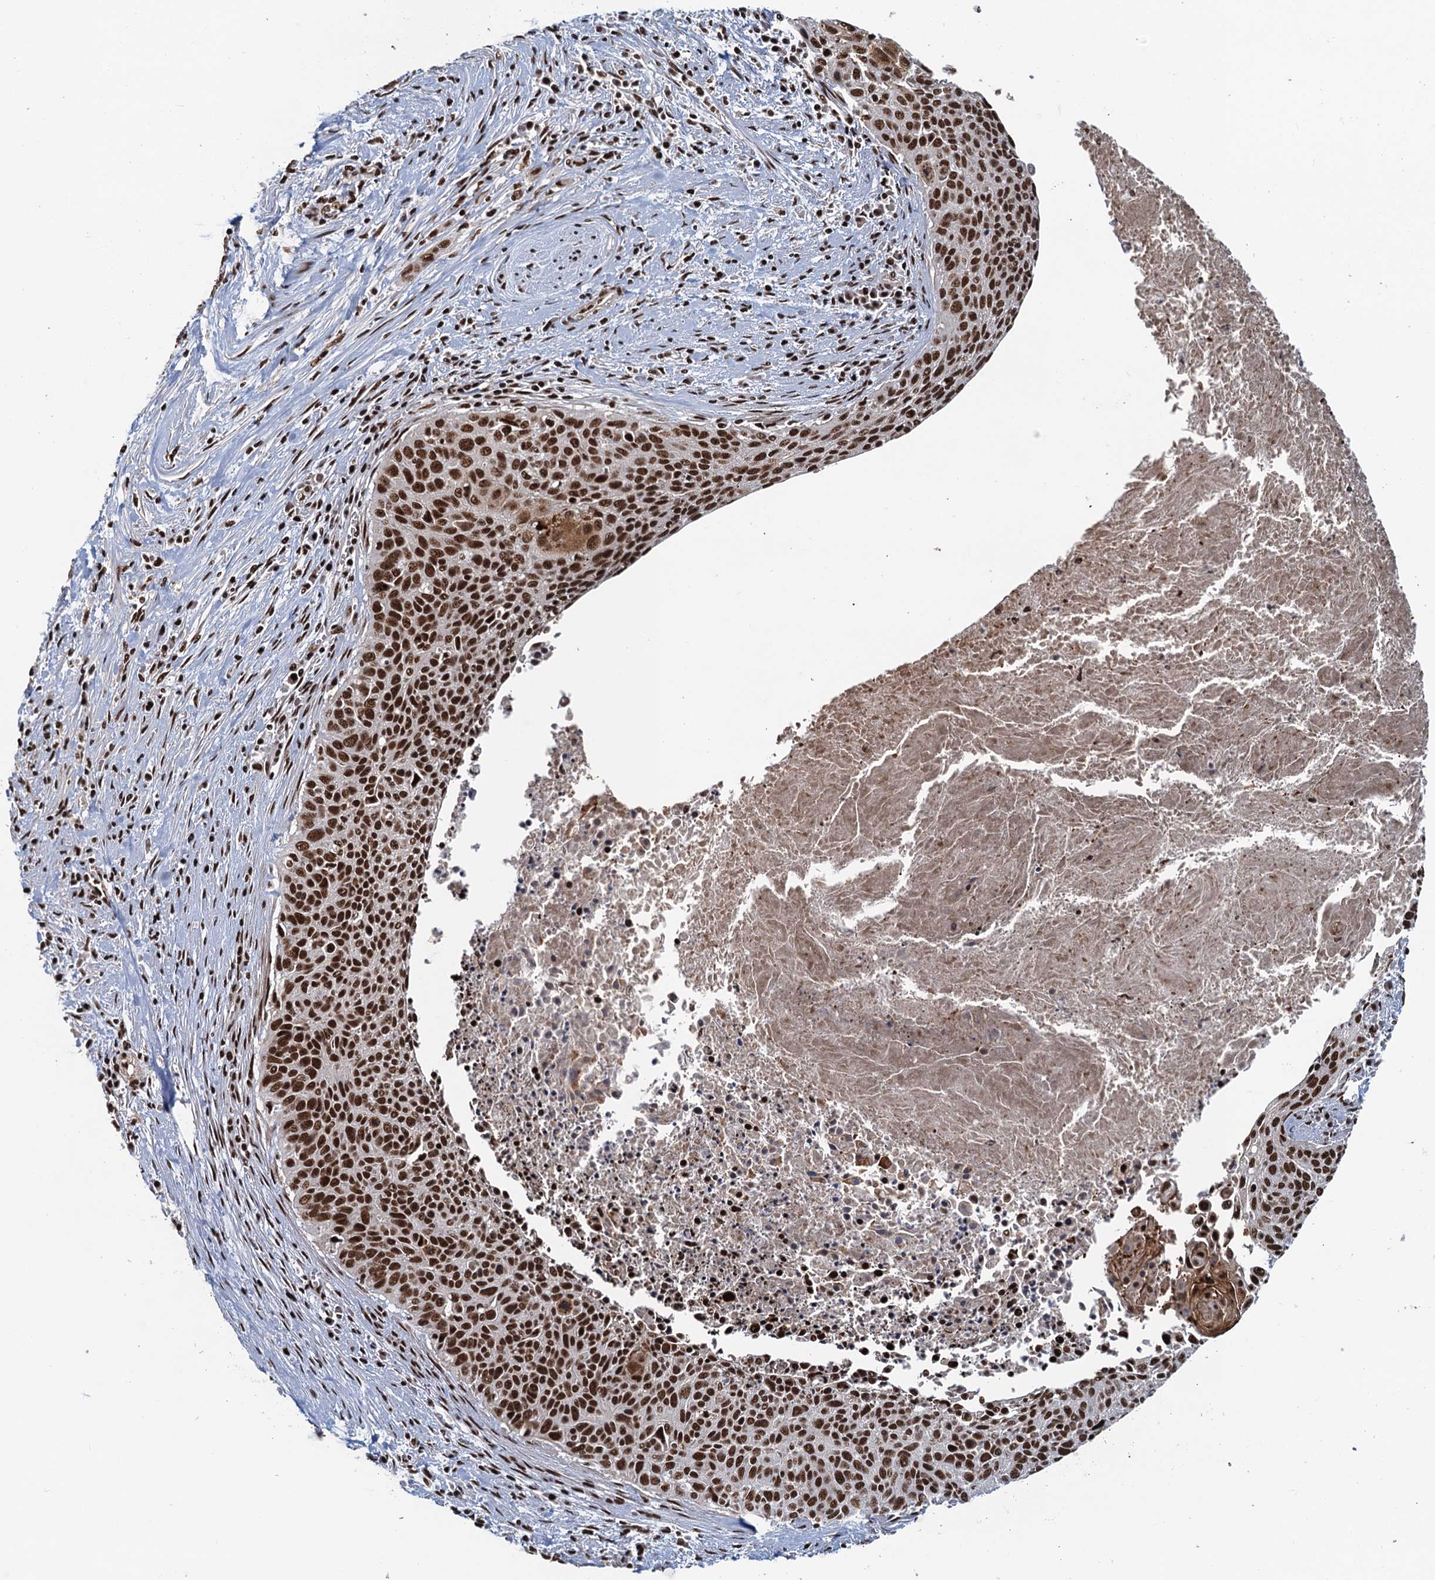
{"staining": {"intensity": "strong", "quantity": ">75%", "location": "nuclear"}, "tissue": "cervical cancer", "cell_type": "Tumor cells", "image_type": "cancer", "snomed": [{"axis": "morphology", "description": "Squamous cell carcinoma, NOS"}, {"axis": "topography", "description": "Cervix"}], "caption": "Immunohistochemical staining of squamous cell carcinoma (cervical) shows high levels of strong nuclear staining in approximately >75% of tumor cells.", "gene": "ZC3H18", "patient": {"sex": "female", "age": 55}}